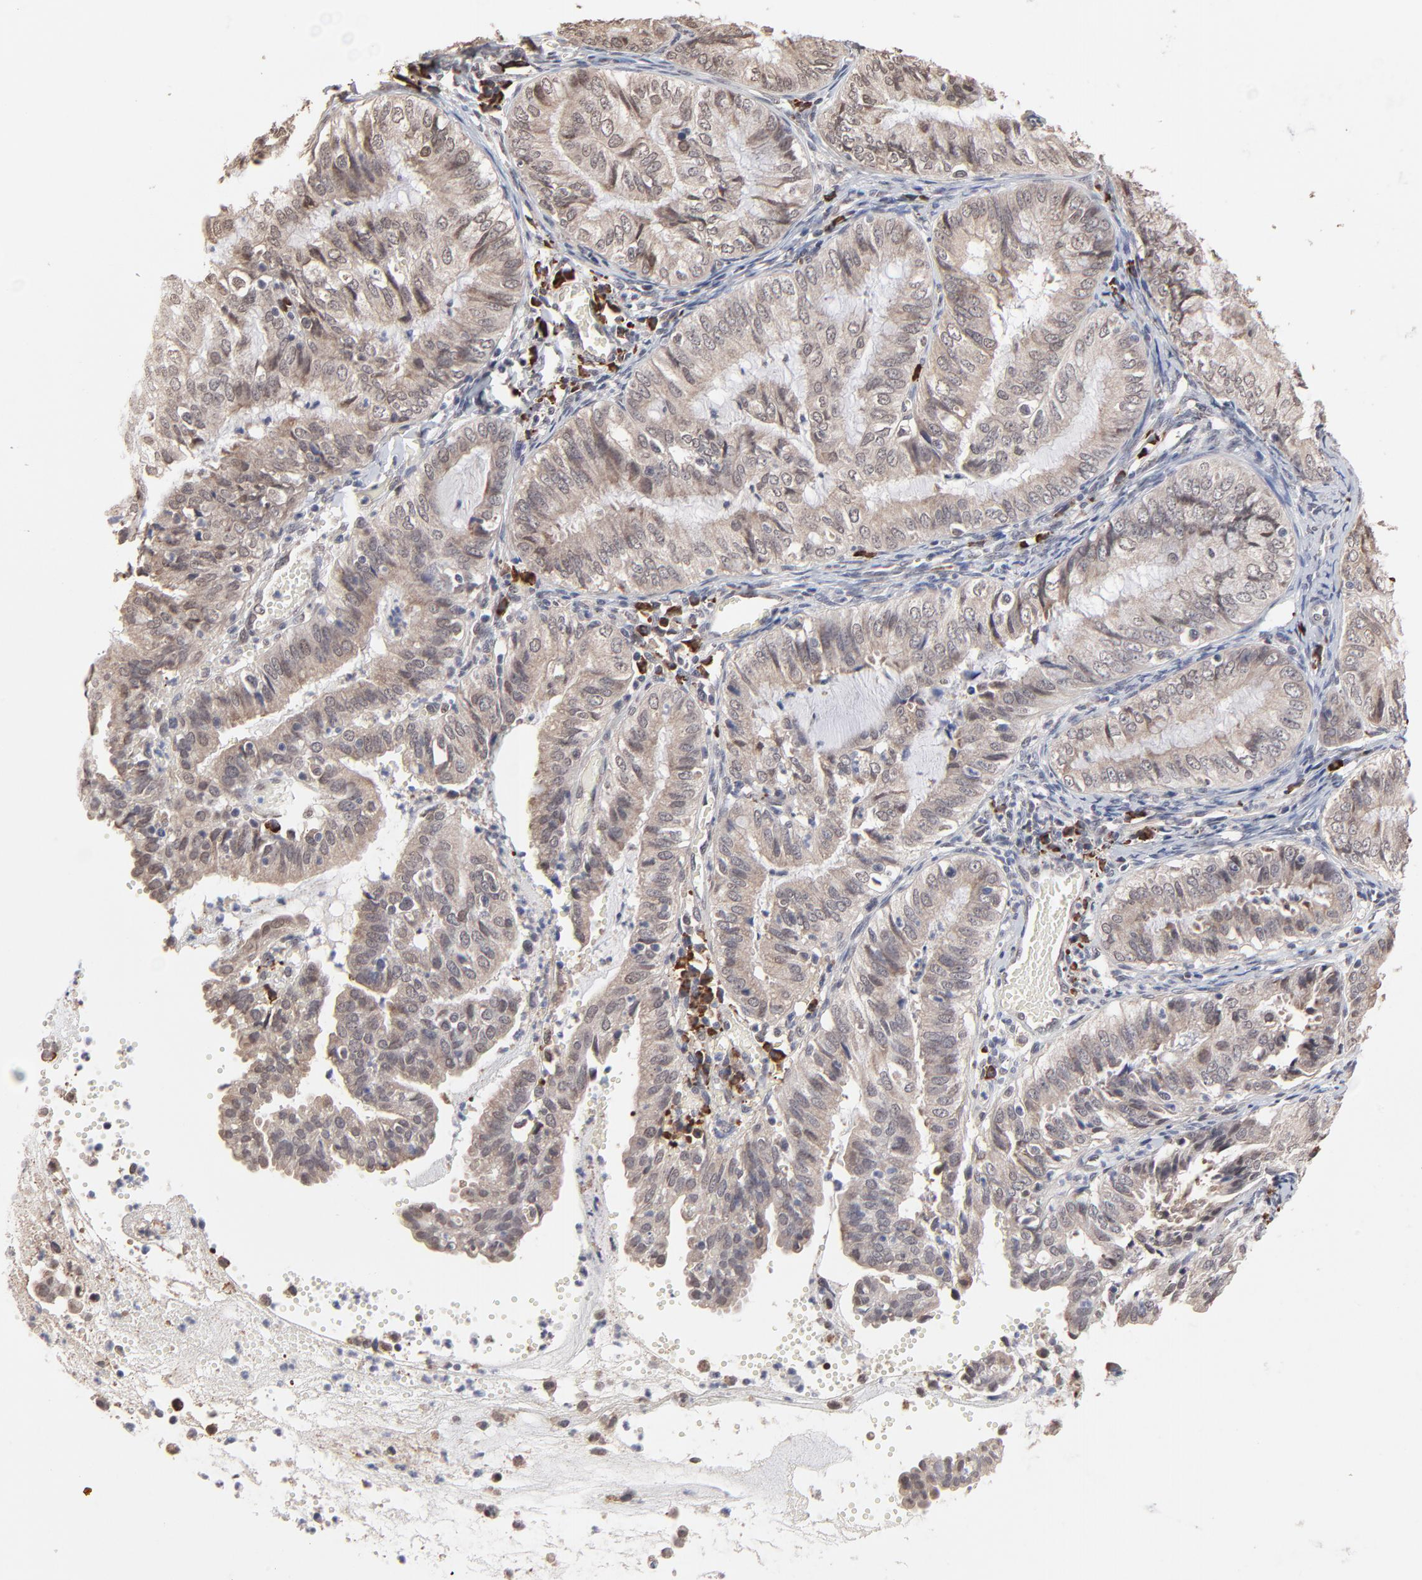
{"staining": {"intensity": "weak", "quantity": ">75%", "location": "cytoplasmic/membranous"}, "tissue": "endometrial cancer", "cell_type": "Tumor cells", "image_type": "cancer", "snomed": [{"axis": "morphology", "description": "Adenocarcinoma, NOS"}, {"axis": "topography", "description": "Endometrium"}], "caption": "IHC (DAB) staining of endometrial adenocarcinoma displays weak cytoplasmic/membranous protein staining in about >75% of tumor cells.", "gene": "CHM", "patient": {"sex": "female", "age": 66}}